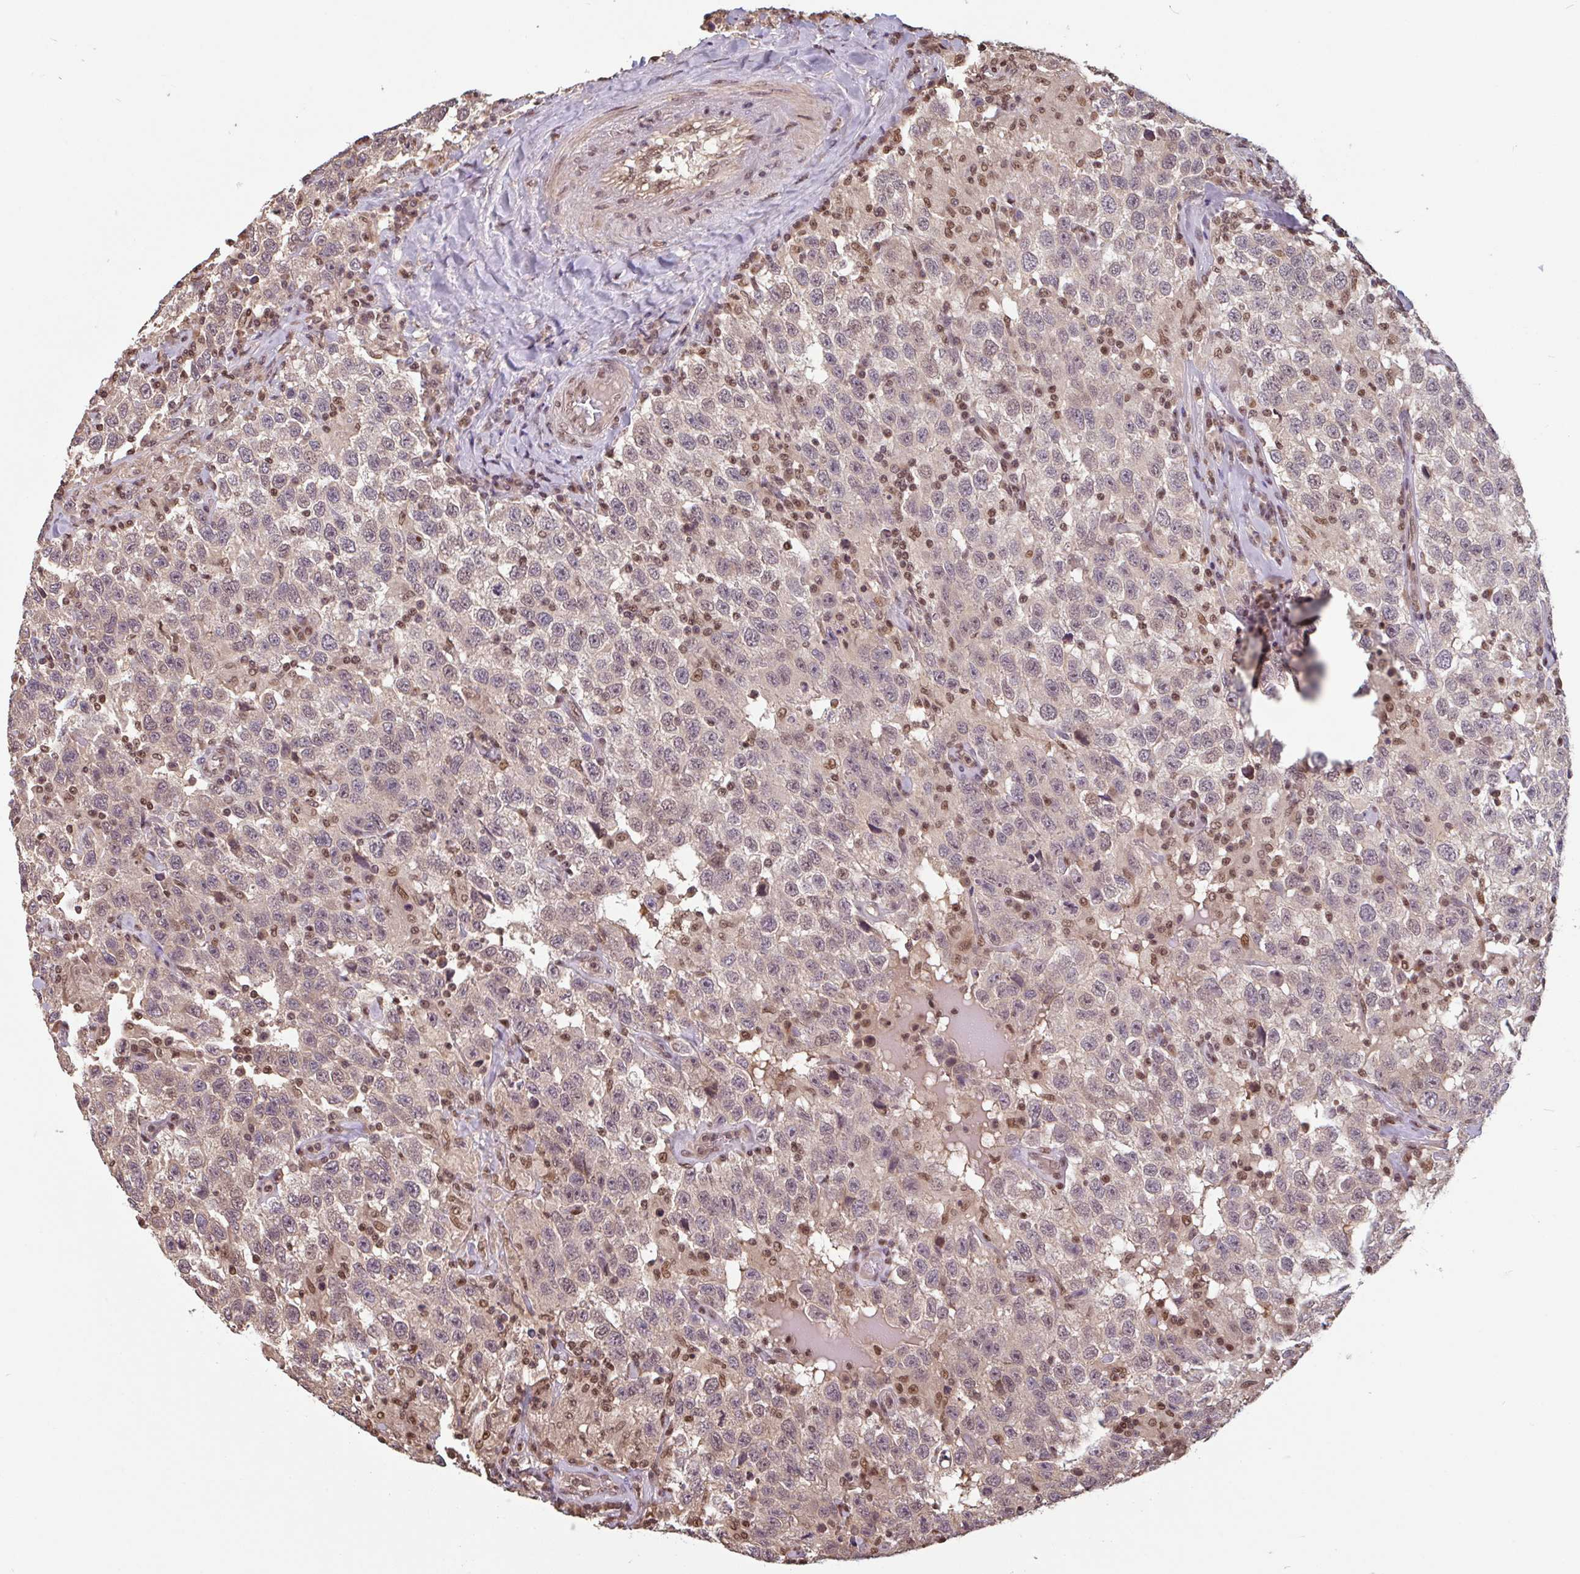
{"staining": {"intensity": "weak", "quantity": "25%-75%", "location": "nuclear"}, "tissue": "testis cancer", "cell_type": "Tumor cells", "image_type": "cancer", "snomed": [{"axis": "morphology", "description": "Seminoma, NOS"}, {"axis": "topography", "description": "Testis"}], "caption": "Immunohistochemical staining of seminoma (testis) reveals weak nuclear protein staining in about 25%-75% of tumor cells.", "gene": "DR1", "patient": {"sex": "male", "age": 41}}